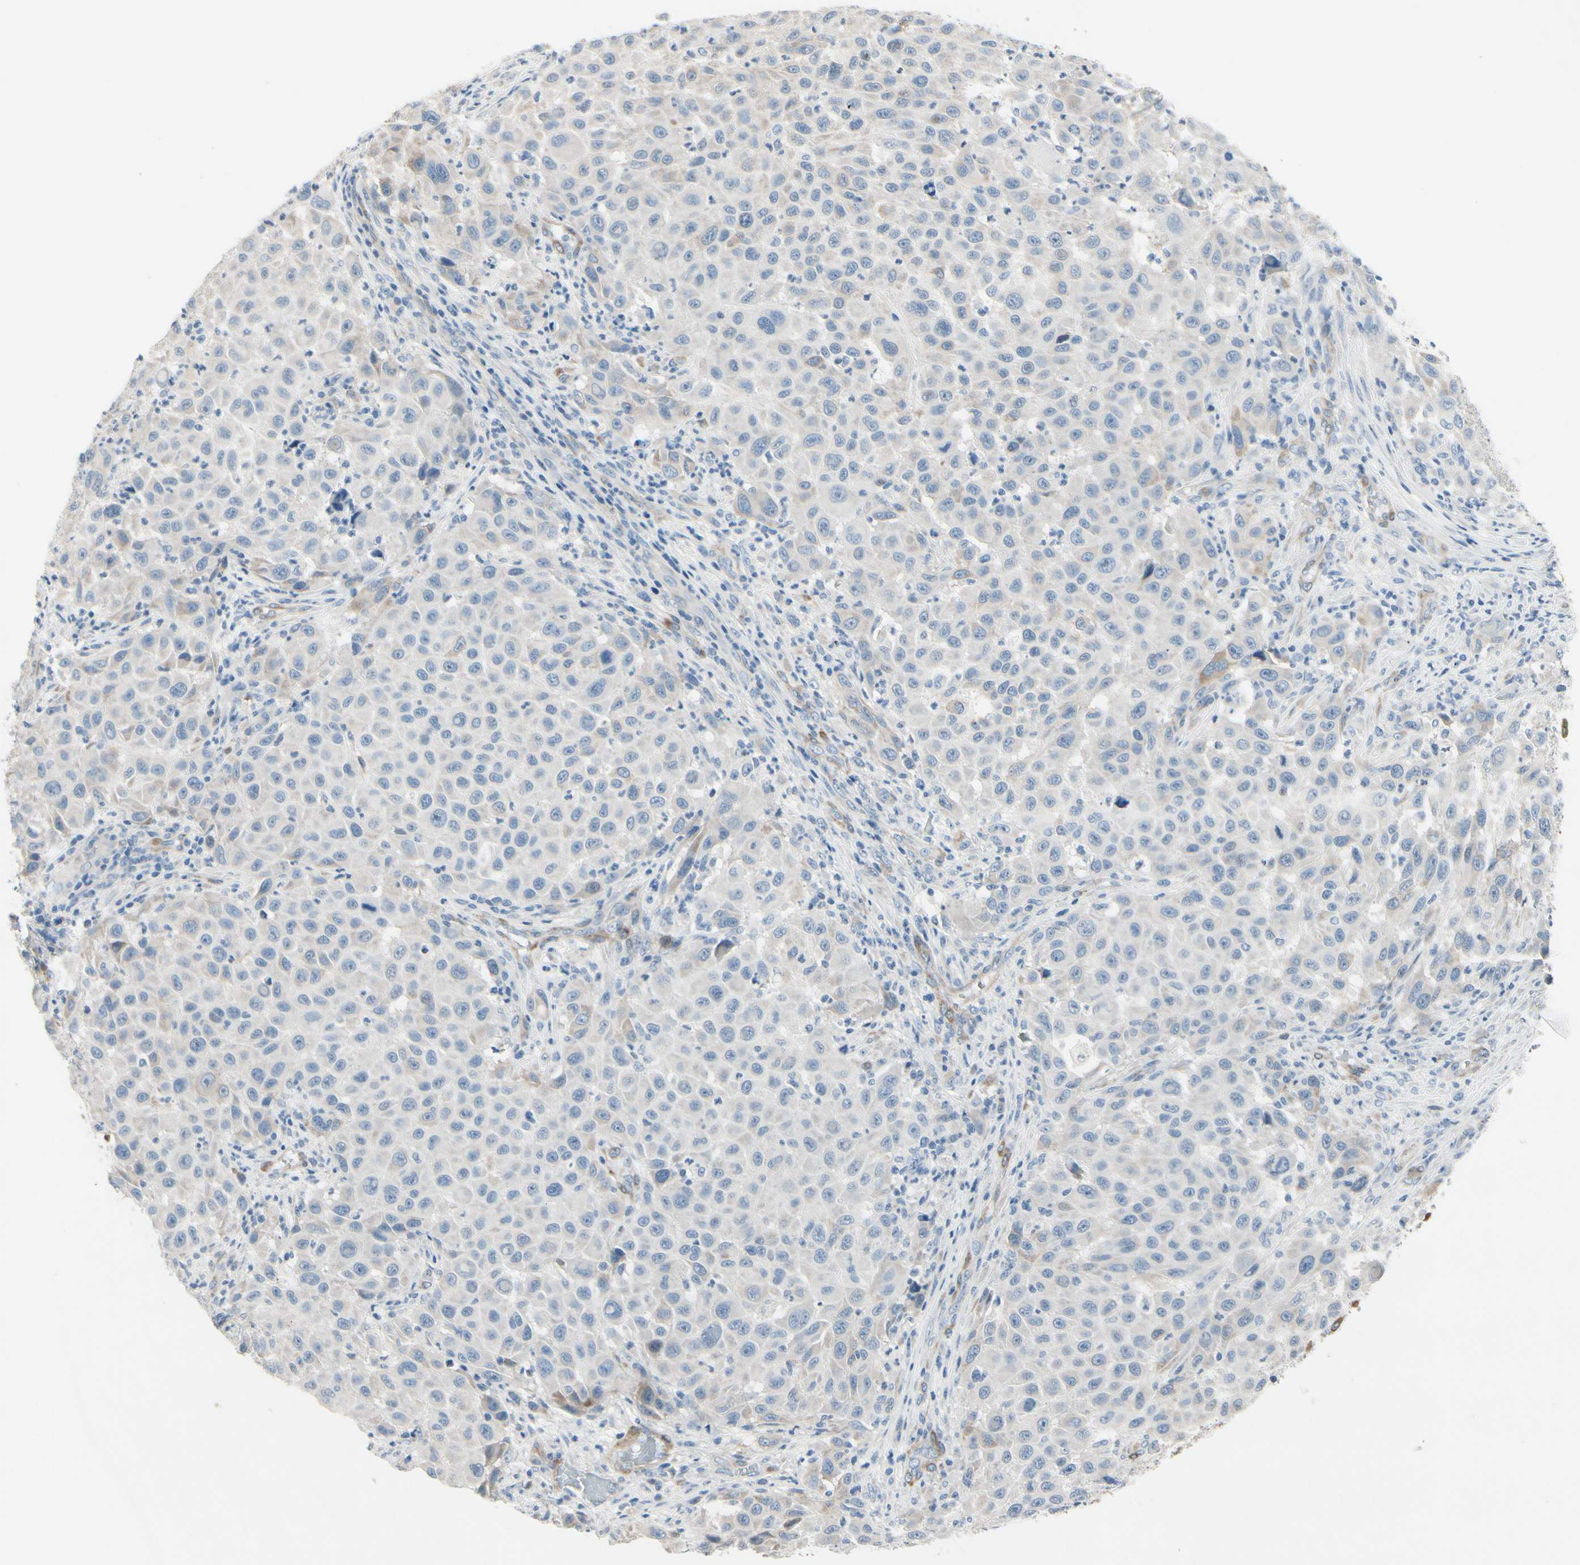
{"staining": {"intensity": "negative", "quantity": "none", "location": "none"}, "tissue": "melanoma", "cell_type": "Tumor cells", "image_type": "cancer", "snomed": [{"axis": "morphology", "description": "Malignant melanoma, Metastatic site"}, {"axis": "topography", "description": "Lymph node"}], "caption": "Tumor cells show no significant protein positivity in melanoma.", "gene": "MAP2", "patient": {"sex": "male", "age": 61}}